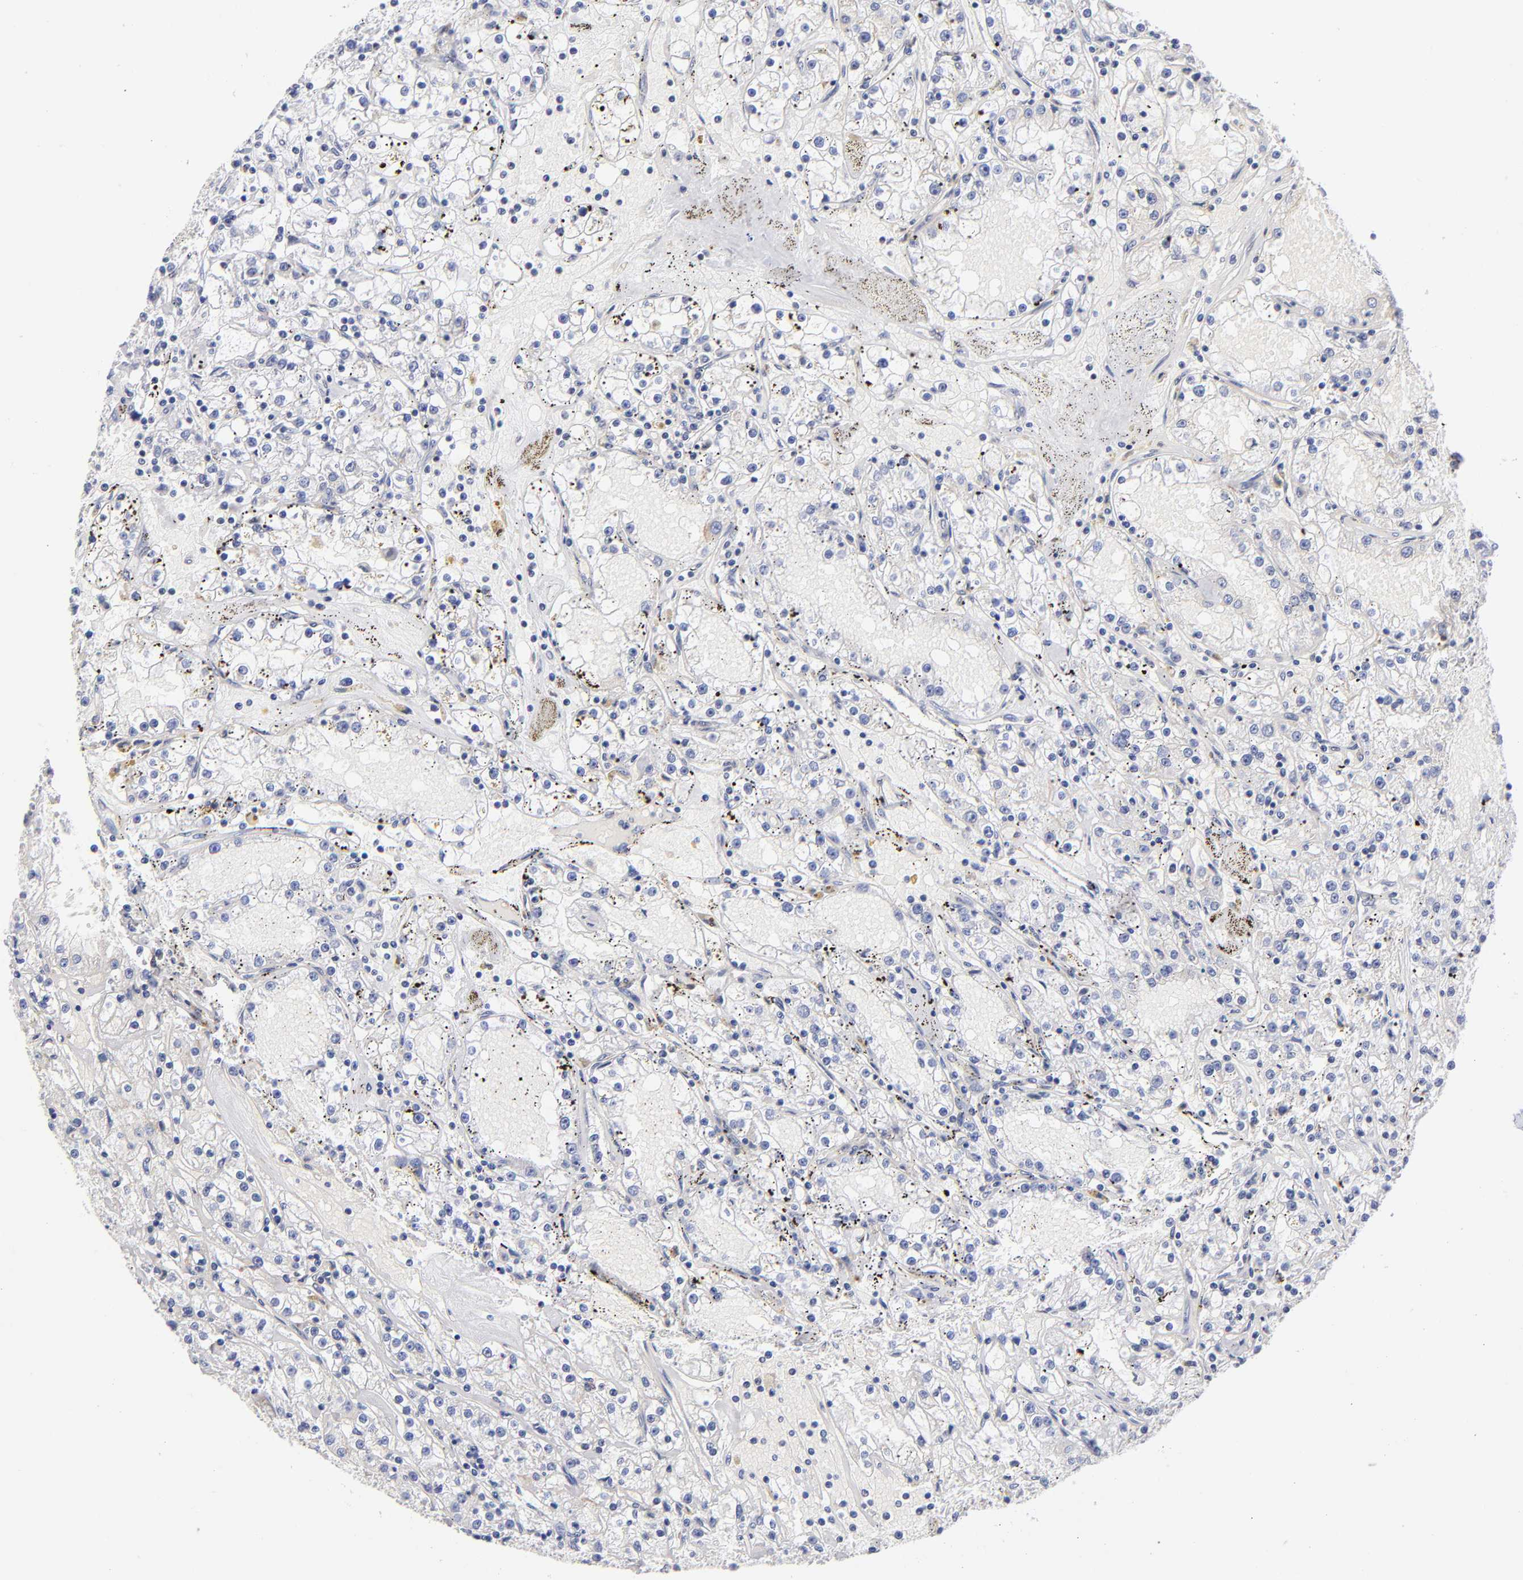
{"staining": {"intensity": "negative", "quantity": "none", "location": "none"}, "tissue": "renal cancer", "cell_type": "Tumor cells", "image_type": "cancer", "snomed": [{"axis": "morphology", "description": "Adenocarcinoma, NOS"}, {"axis": "topography", "description": "Kidney"}], "caption": "Micrograph shows no significant protein positivity in tumor cells of renal cancer. (DAB (3,3'-diaminobenzidine) IHC with hematoxylin counter stain).", "gene": "GABPA", "patient": {"sex": "male", "age": 56}}